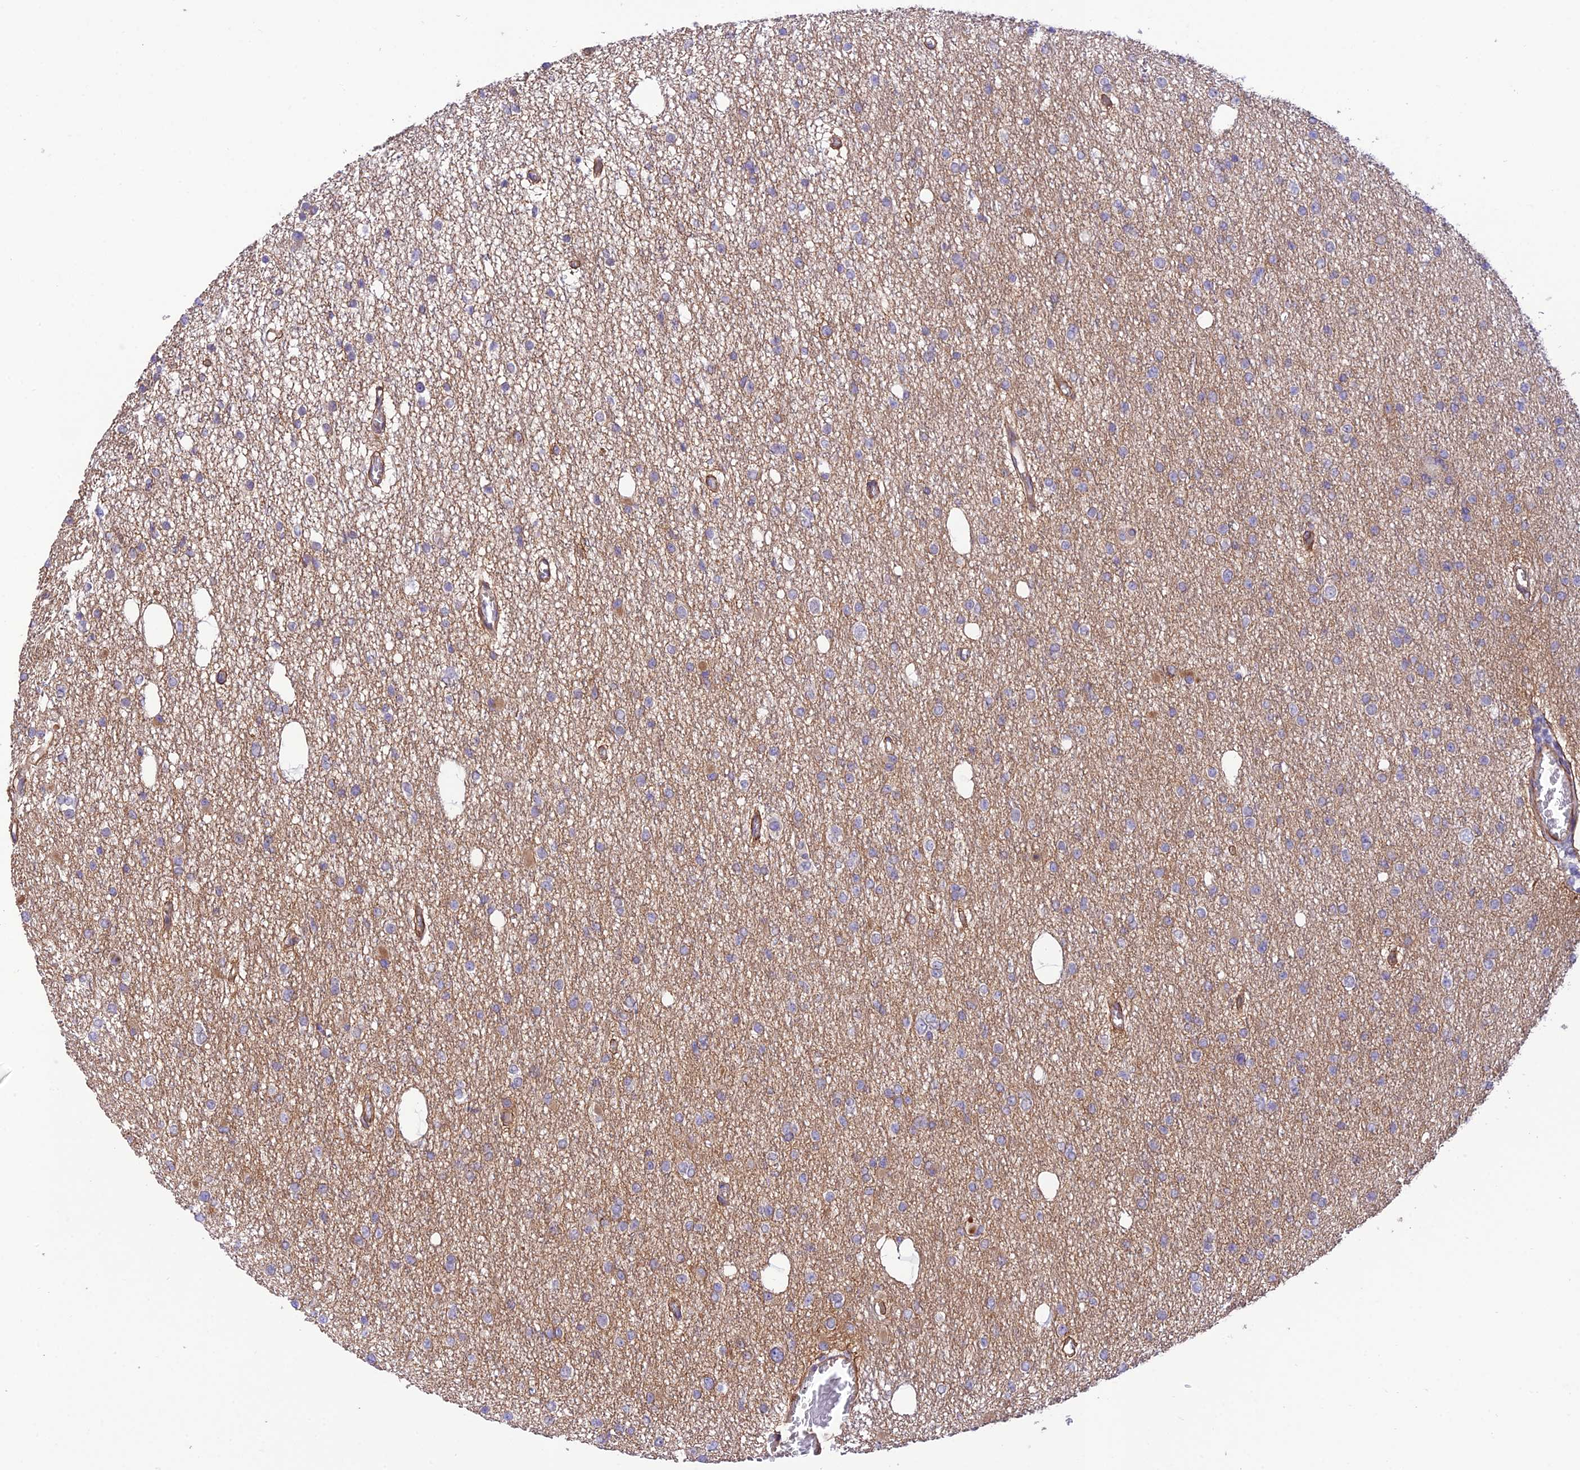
{"staining": {"intensity": "weak", "quantity": "<25%", "location": "cytoplasmic/membranous"}, "tissue": "glioma", "cell_type": "Tumor cells", "image_type": "cancer", "snomed": [{"axis": "morphology", "description": "Glioma, malignant, Low grade"}, {"axis": "topography", "description": "Brain"}], "caption": "Protein analysis of malignant glioma (low-grade) displays no significant expression in tumor cells. (DAB immunohistochemistry visualized using brightfield microscopy, high magnification).", "gene": "EXOC3L4", "patient": {"sex": "female", "age": 22}}